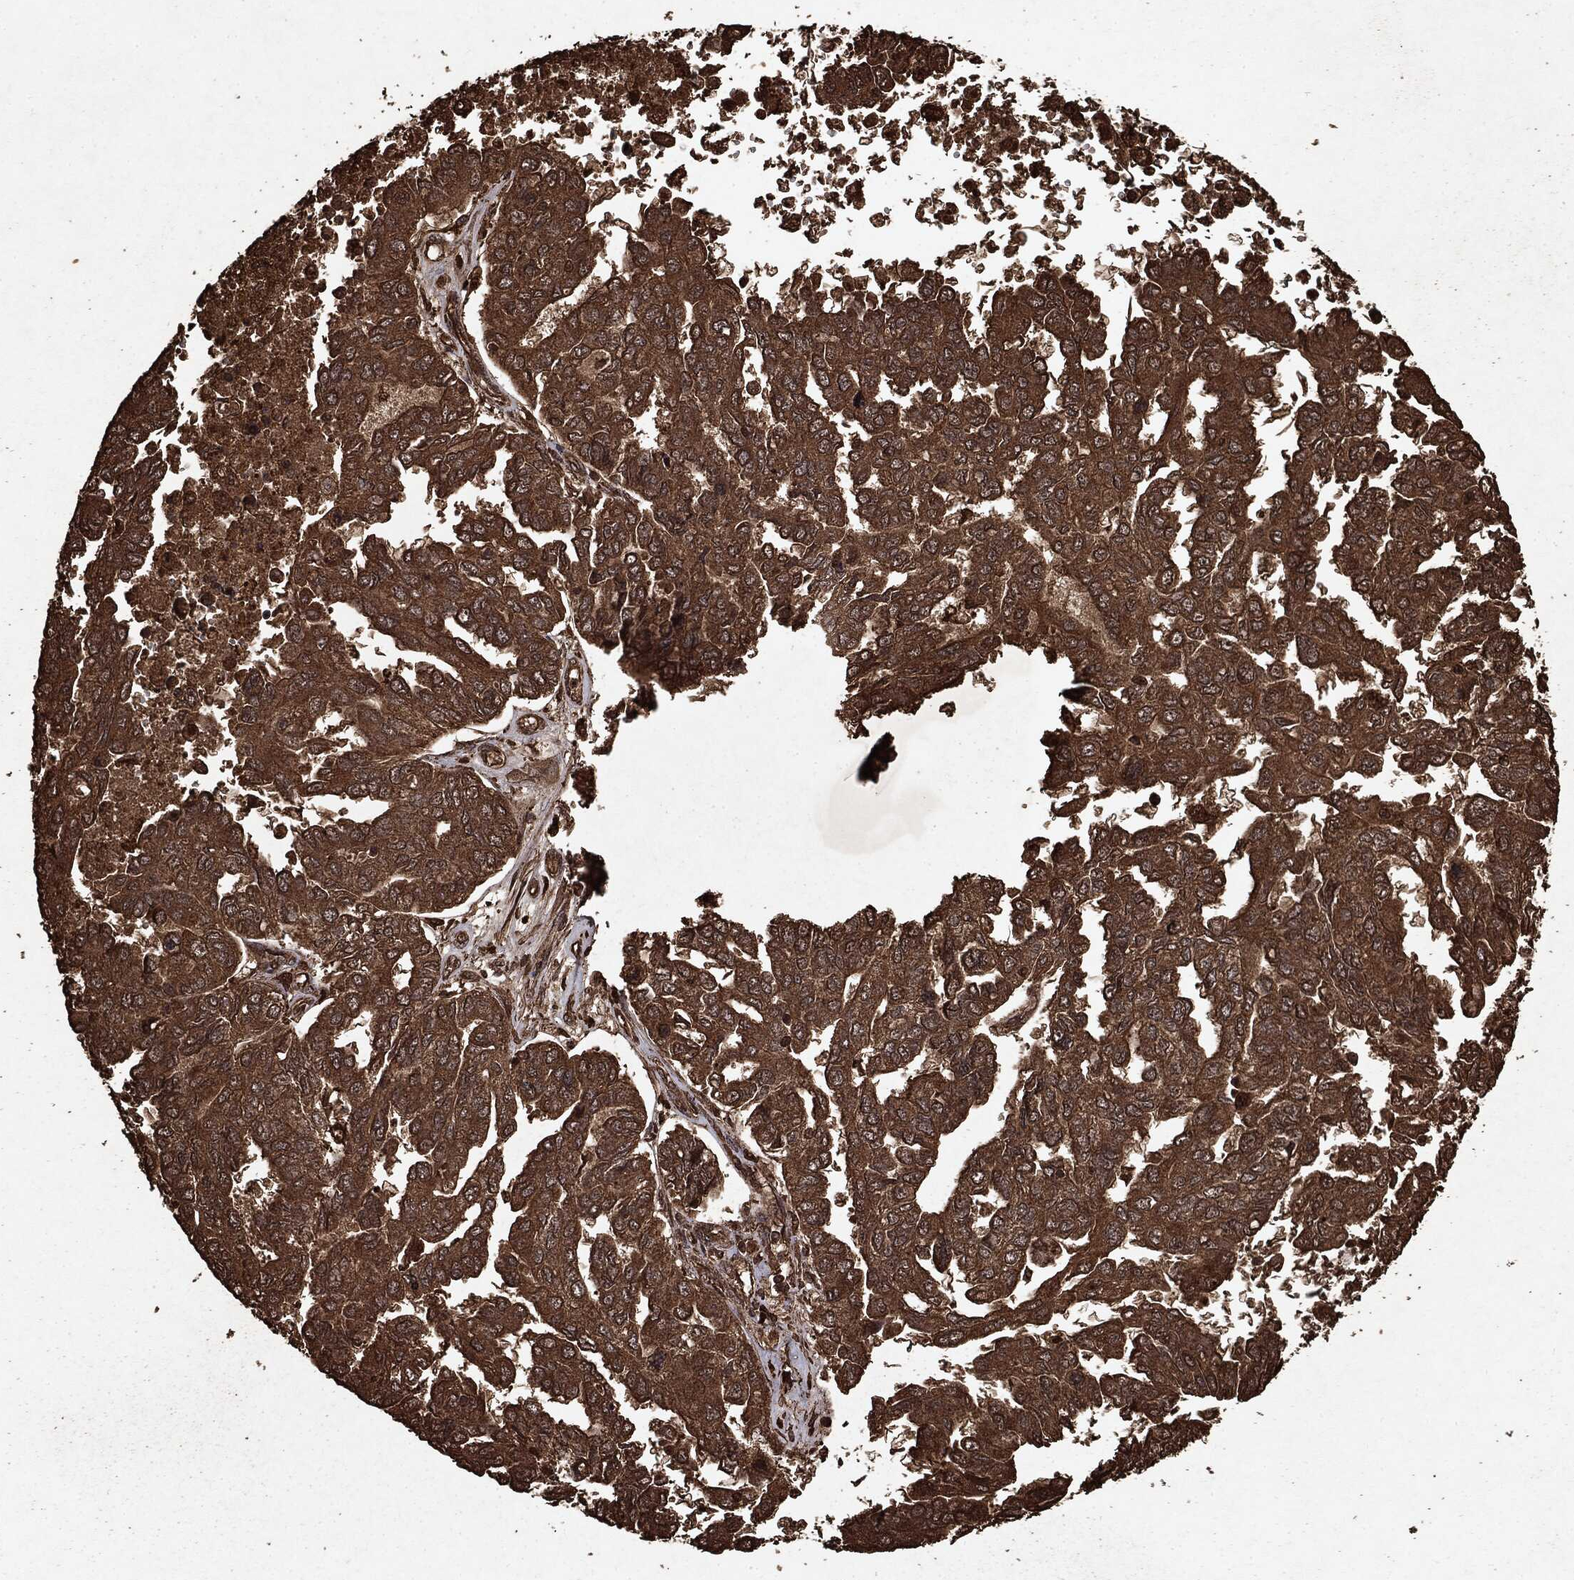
{"staining": {"intensity": "strong", "quantity": ">75%", "location": "cytoplasmic/membranous"}, "tissue": "ovarian cancer", "cell_type": "Tumor cells", "image_type": "cancer", "snomed": [{"axis": "morphology", "description": "Cystadenocarcinoma, serous, NOS"}, {"axis": "topography", "description": "Ovary"}], "caption": "Immunohistochemistry image of serous cystadenocarcinoma (ovarian) stained for a protein (brown), which exhibits high levels of strong cytoplasmic/membranous positivity in approximately >75% of tumor cells.", "gene": "ARAF", "patient": {"sex": "female", "age": 53}}